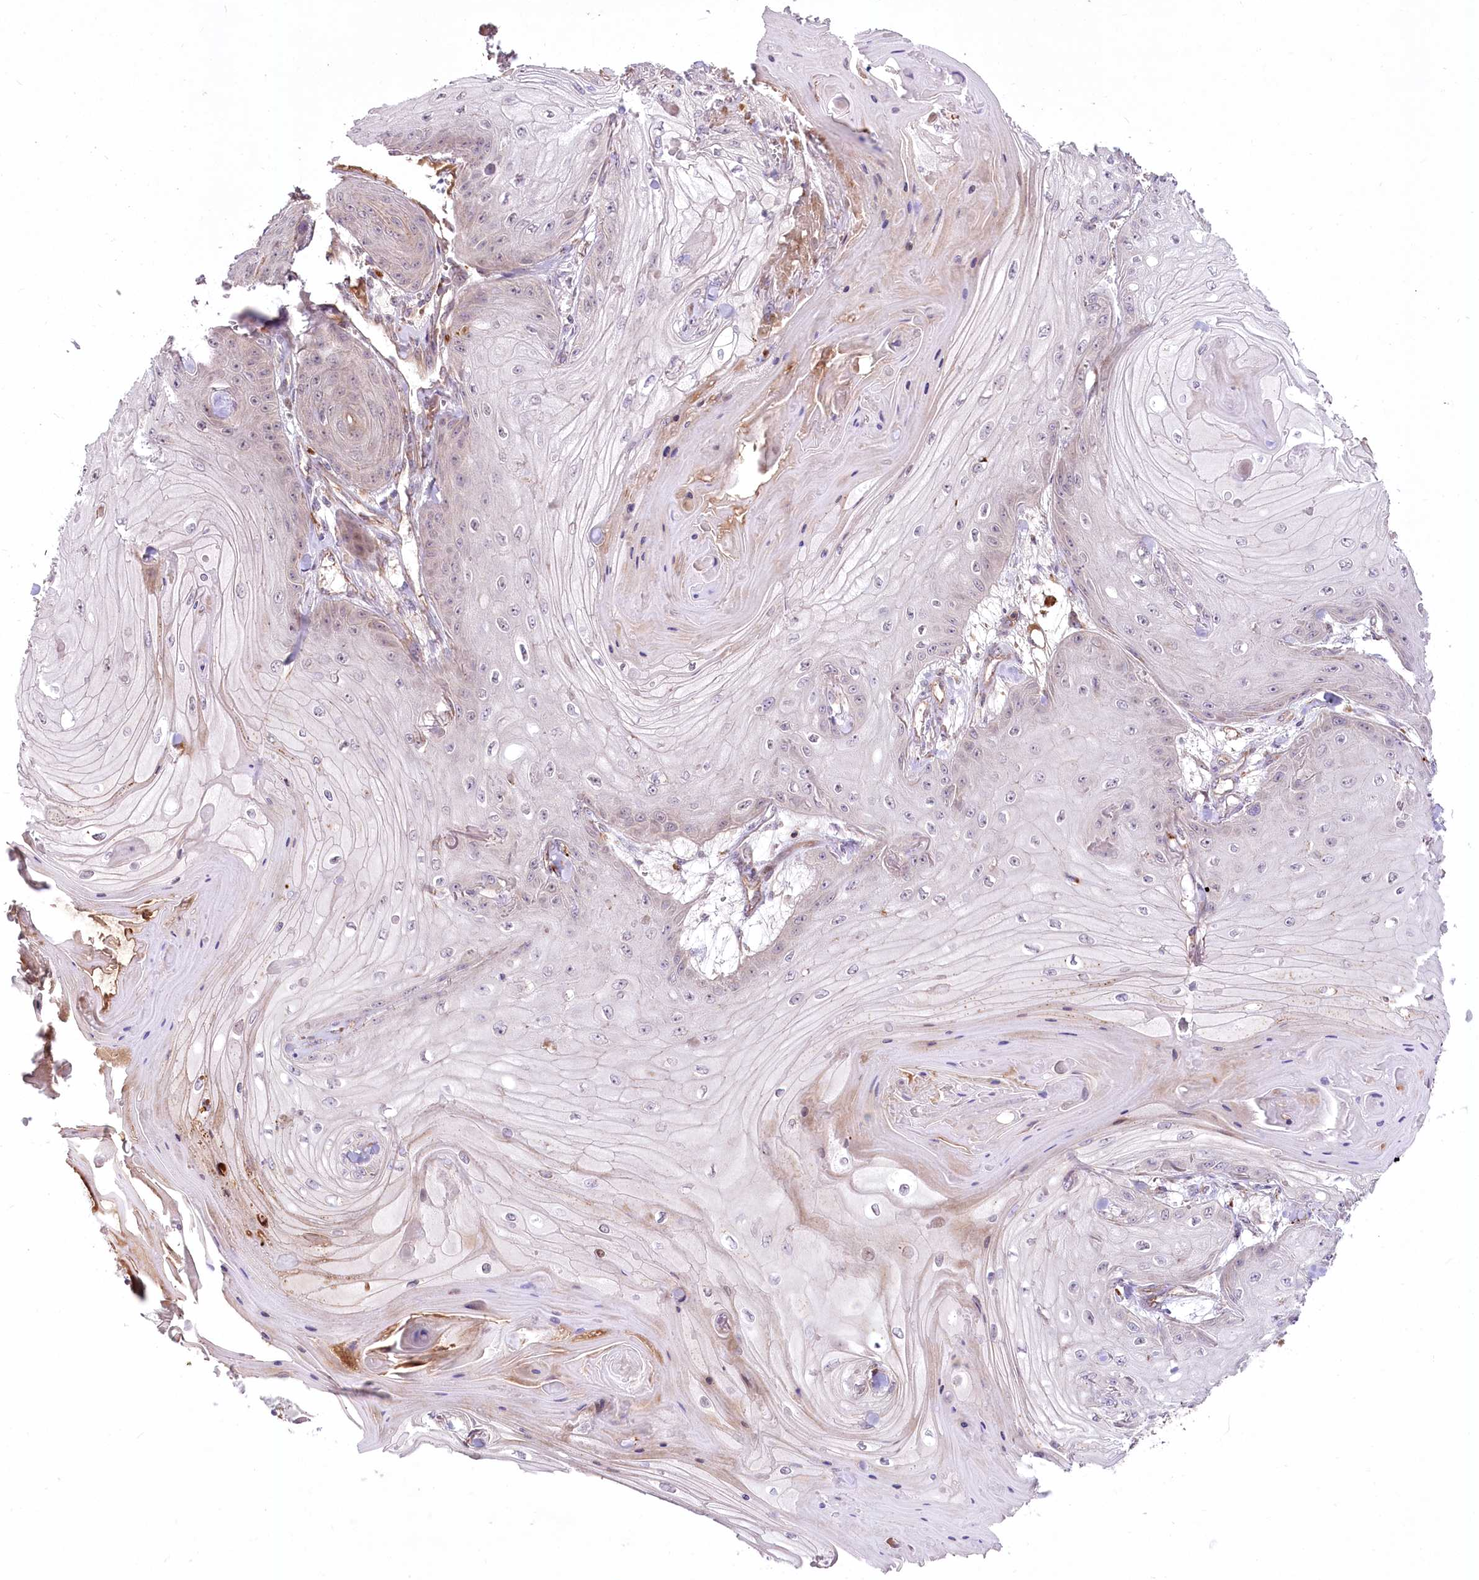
{"staining": {"intensity": "weak", "quantity": "<25%", "location": "cytoplasmic/membranous"}, "tissue": "skin cancer", "cell_type": "Tumor cells", "image_type": "cancer", "snomed": [{"axis": "morphology", "description": "Squamous cell carcinoma, NOS"}, {"axis": "topography", "description": "Skin"}], "caption": "IHC micrograph of neoplastic tissue: human skin cancer stained with DAB (3,3'-diaminobenzidine) shows no significant protein positivity in tumor cells.", "gene": "PSTK", "patient": {"sex": "male", "age": 74}}